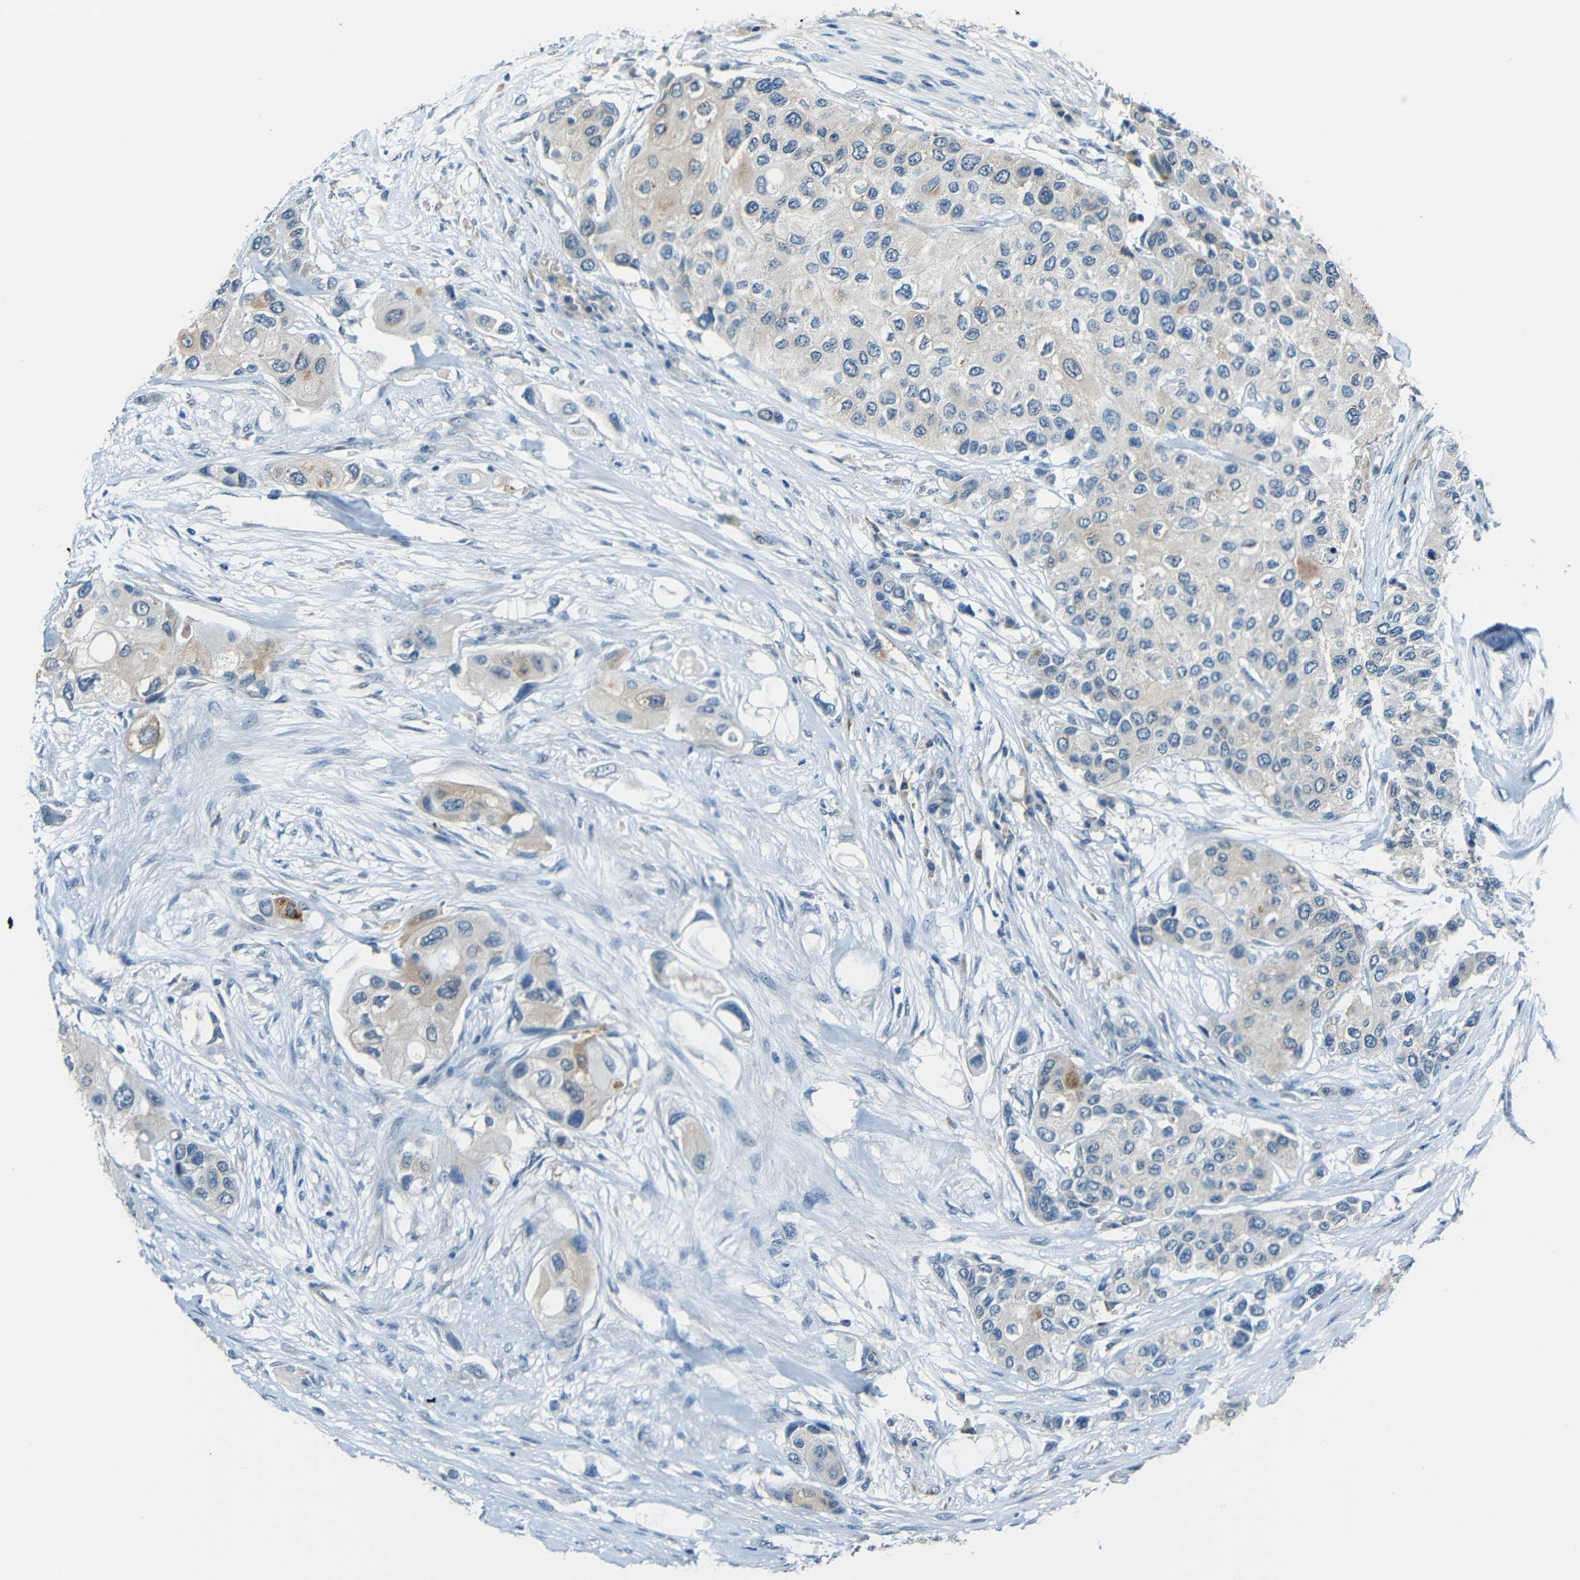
{"staining": {"intensity": "weak", "quantity": "25%-75%", "location": "cytoplasmic/membranous"}, "tissue": "urothelial cancer", "cell_type": "Tumor cells", "image_type": "cancer", "snomed": [{"axis": "morphology", "description": "Urothelial carcinoma, High grade"}, {"axis": "topography", "description": "Urinary bladder"}], "caption": "IHC of urothelial cancer exhibits low levels of weak cytoplasmic/membranous expression in about 25%-75% of tumor cells.", "gene": "ANKRD22", "patient": {"sex": "female", "age": 56}}